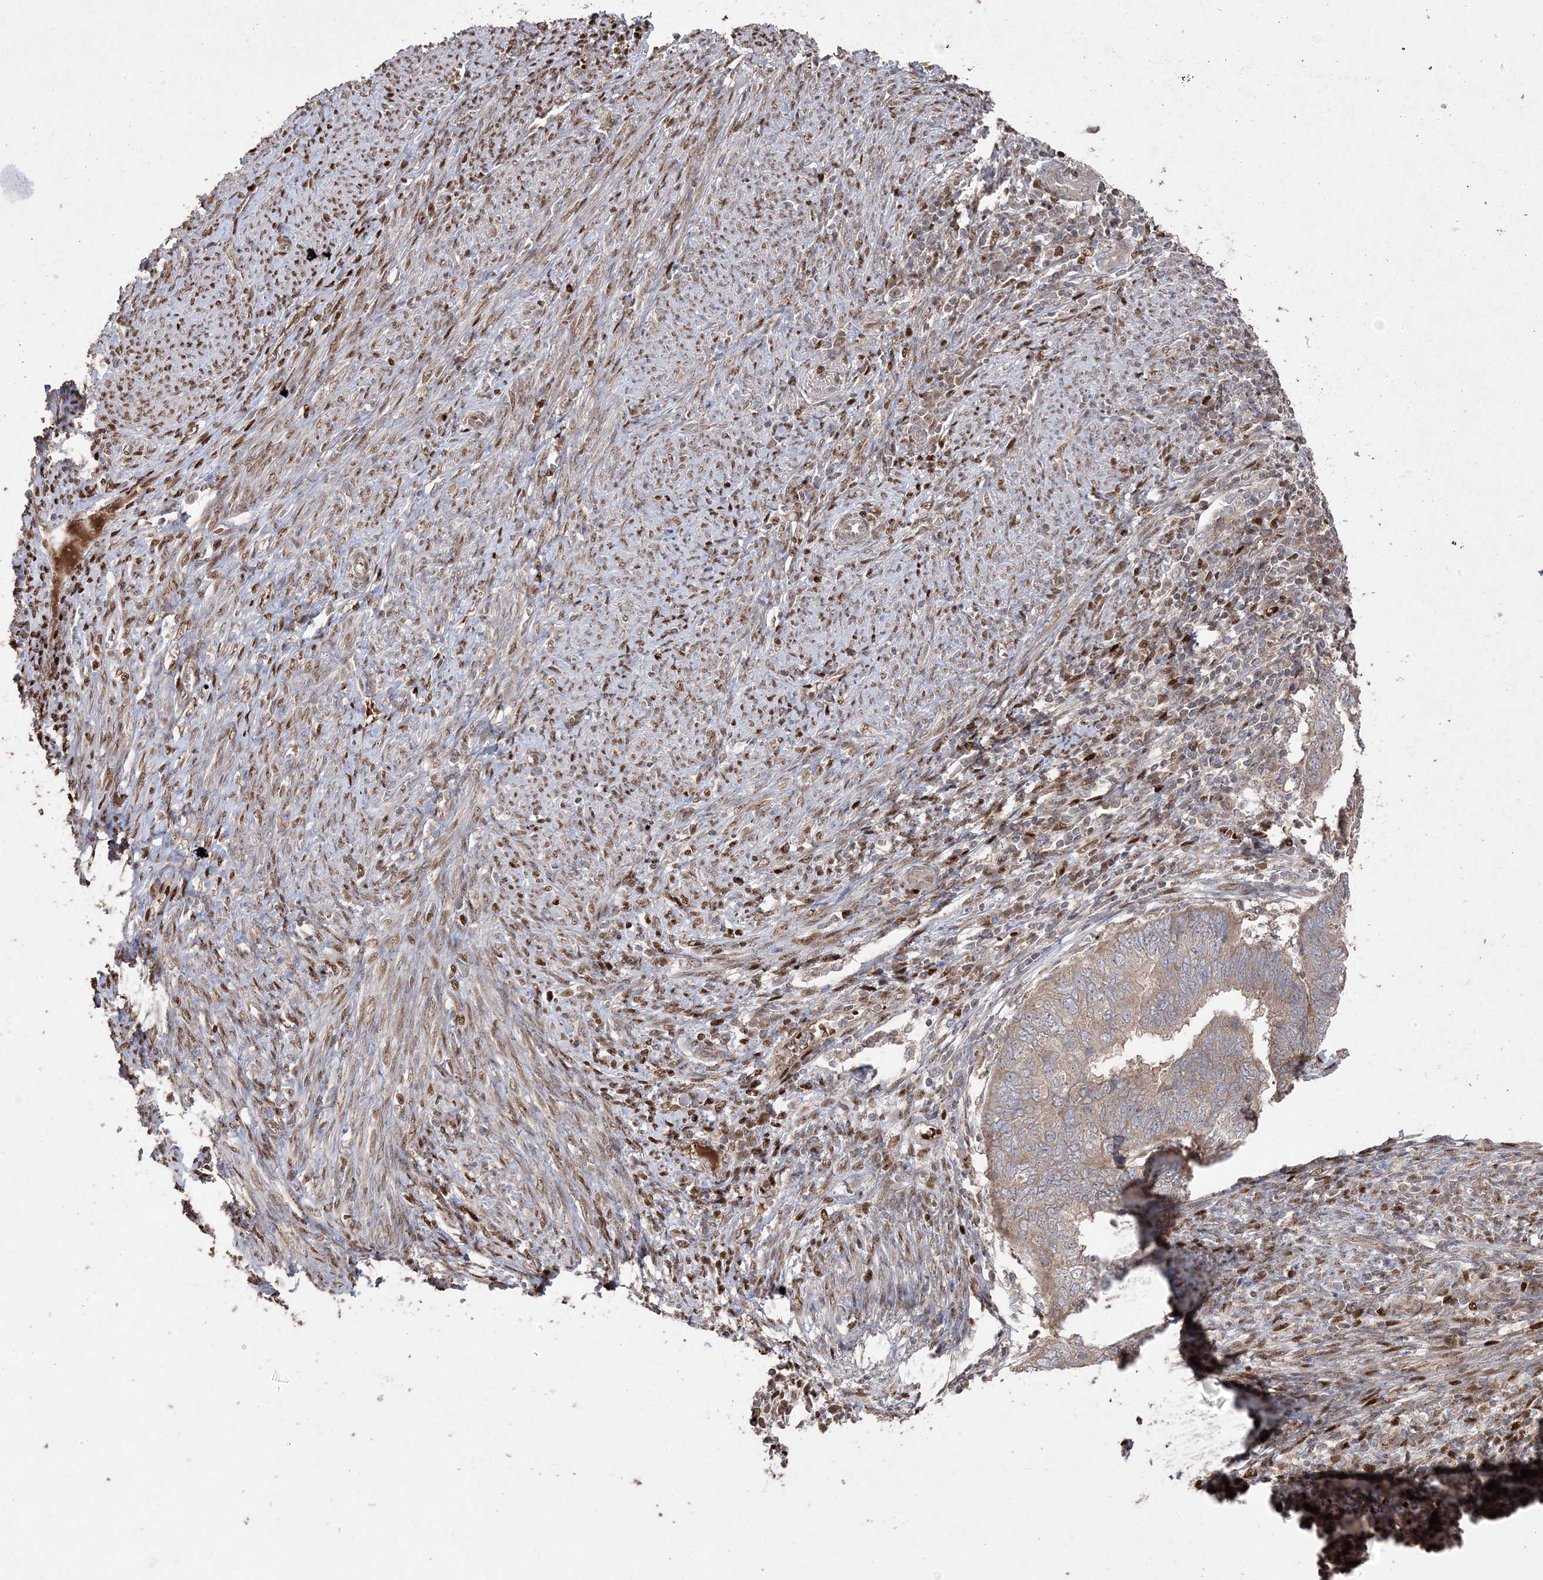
{"staining": {"intensity": "weak", "quantity": ">75%", "location": "cytoplasmic/membranous"}, "tissue": "endometrial cancer", "cell_type": "Tumor cells", "image_type": "cancer", "snomed": [{"axis": "morphology", "description": "Adenocarcinoma, NOS"}, {"axis": "topography", "description": "Uterus"}], "caption": "Adenocarcinoma (endometrial) stained with a brown dye displays weak cytoplasmic/membranous positive positivity in approximately >75% of tumor cells.", "gene": "PPOX", "patient": {"sex": "female", "age": 77}}